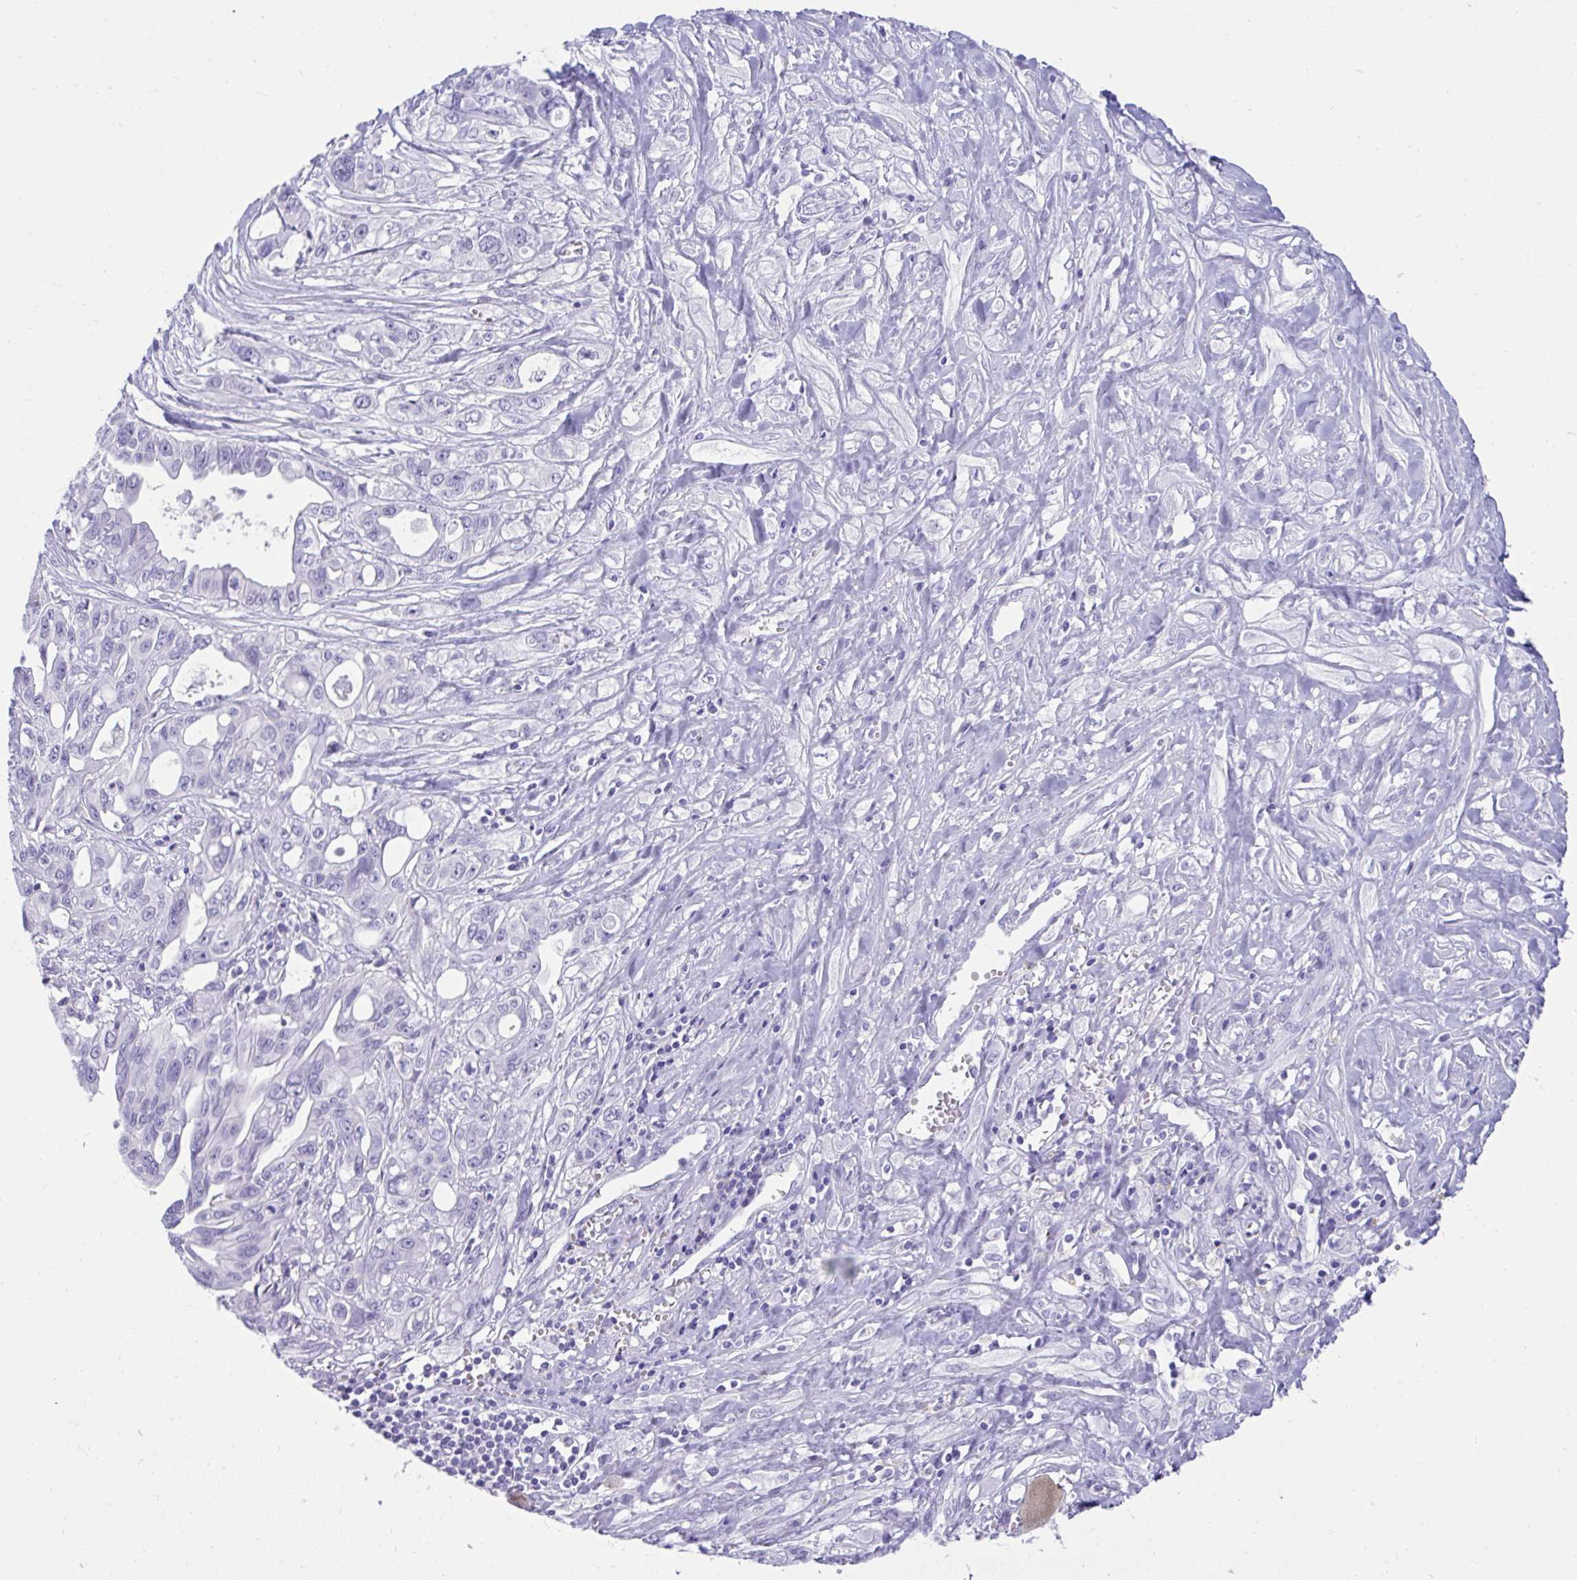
{"staining": {"intensity": "negative", "quantity": "none", "location": "none"}, "tissue": "pancreatic cancer", "cell_type": "Tumor cells", "image_type": "cancer", "snomed": [{"axis": "morphology", "description": "Adenocarcinoma, NOS"}, {"axis": "topography", "description": "Pancreas"}], "caption": "Immunohistochemistry (IHC) of pancreatic cancer reveals no positivity in tumor cells.", "gene": "PSCA", "patient": {"sex": "female", "age": 47}}